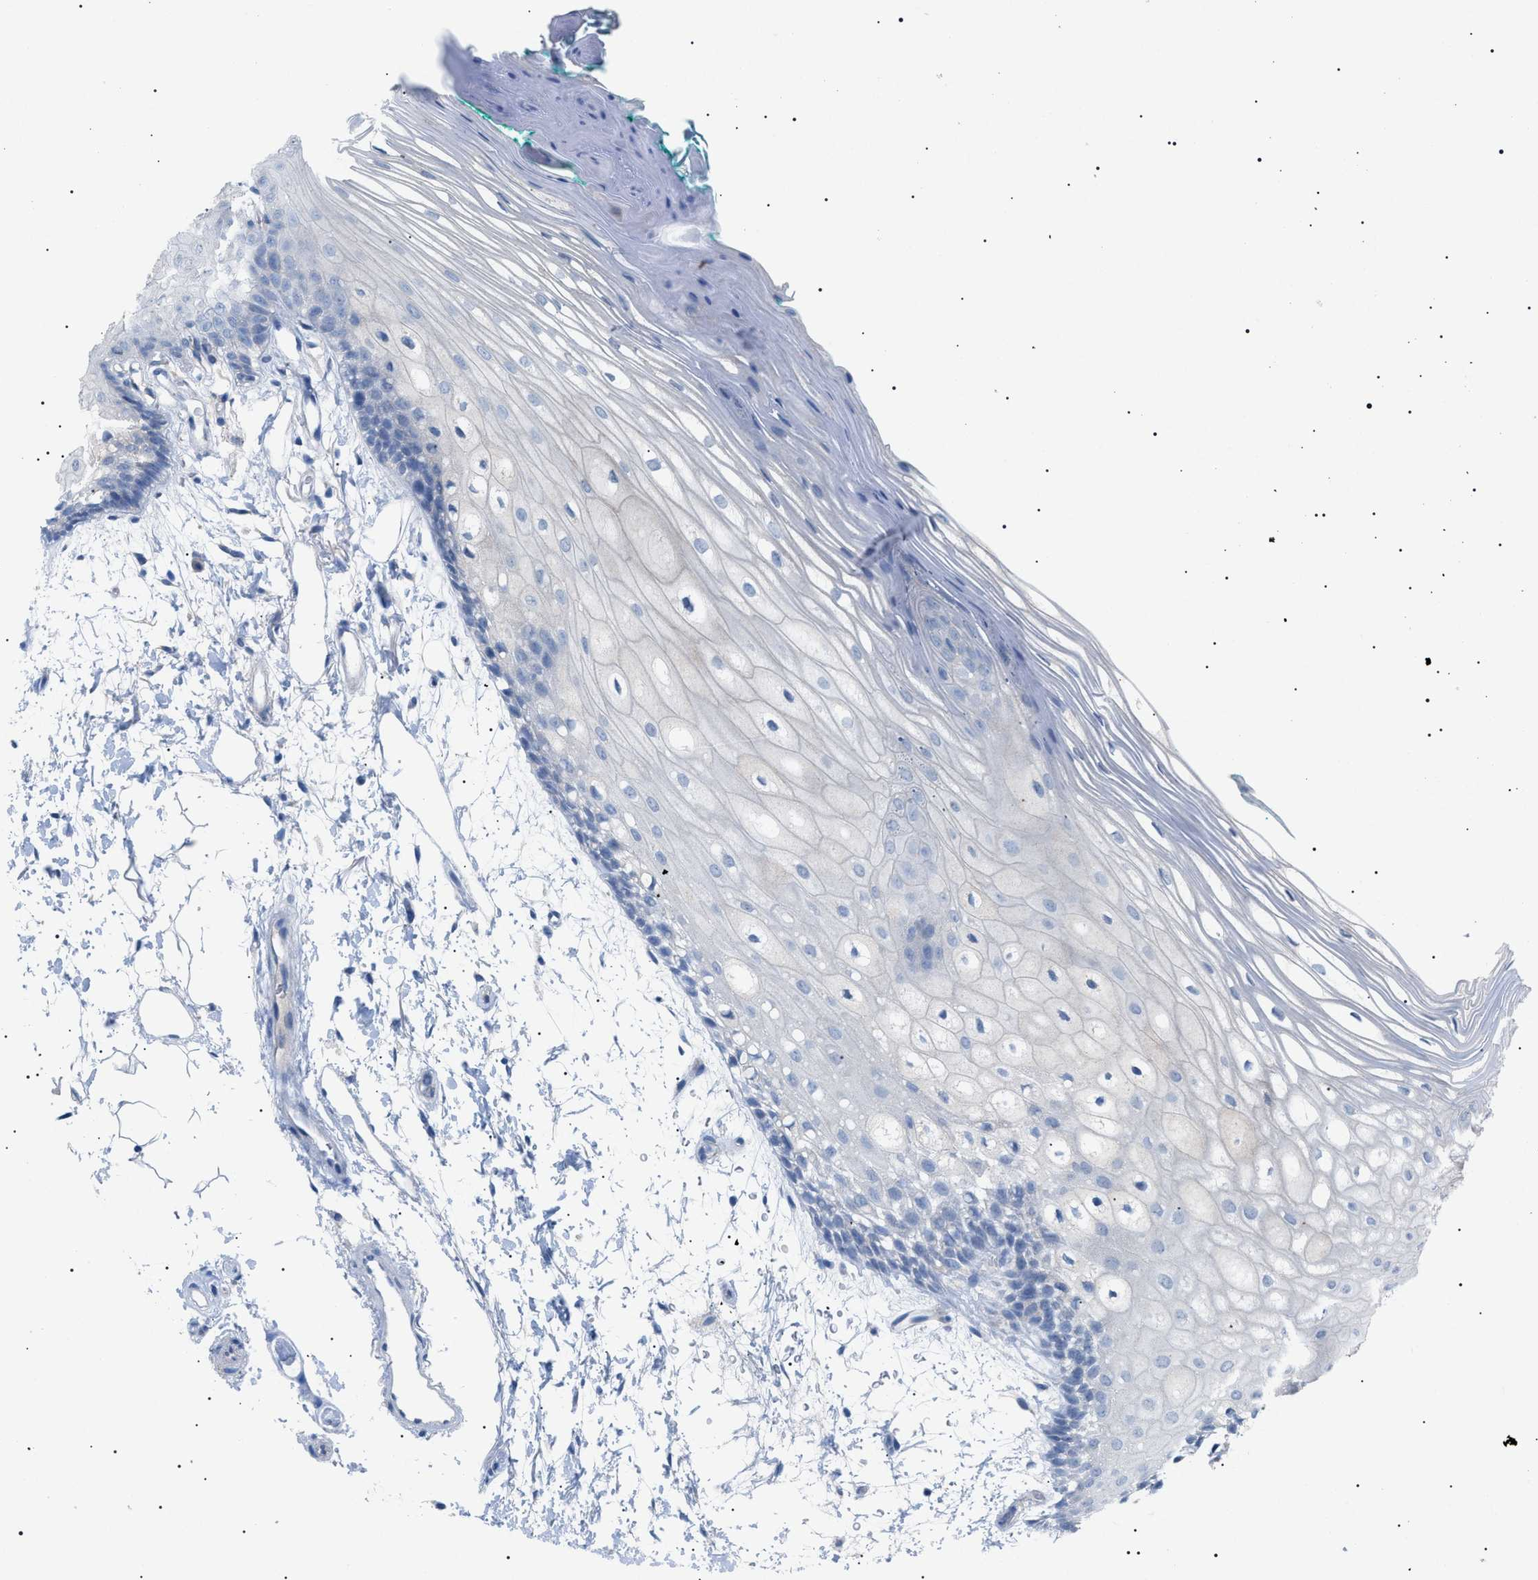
{"staining": {"intensity": "negative", "quantity": "none", "location": "none"}, "tissue": "oral mucosa", "cell_type": "Squamous epithelial cells", "image_type": "normal", "snomed": [{"axis": "morphology", "description": "Normal tissue, NOS"}, {"axis": "topography", "description": "Skeletal muscle"}, {"axis": "topography", "description": "Oral tissue"}, {"axis": "topography", "description": "Peripheral nerve tissue"}], "caption": "DAB (3,3'-diaminobenzidine) immunohistochemical staining of normal oral mucosa demonstrates no significant expression in squamous epithelial cells.", "gene": "ADAMTS1", "patient": {"sex": "female", "age": 84}}